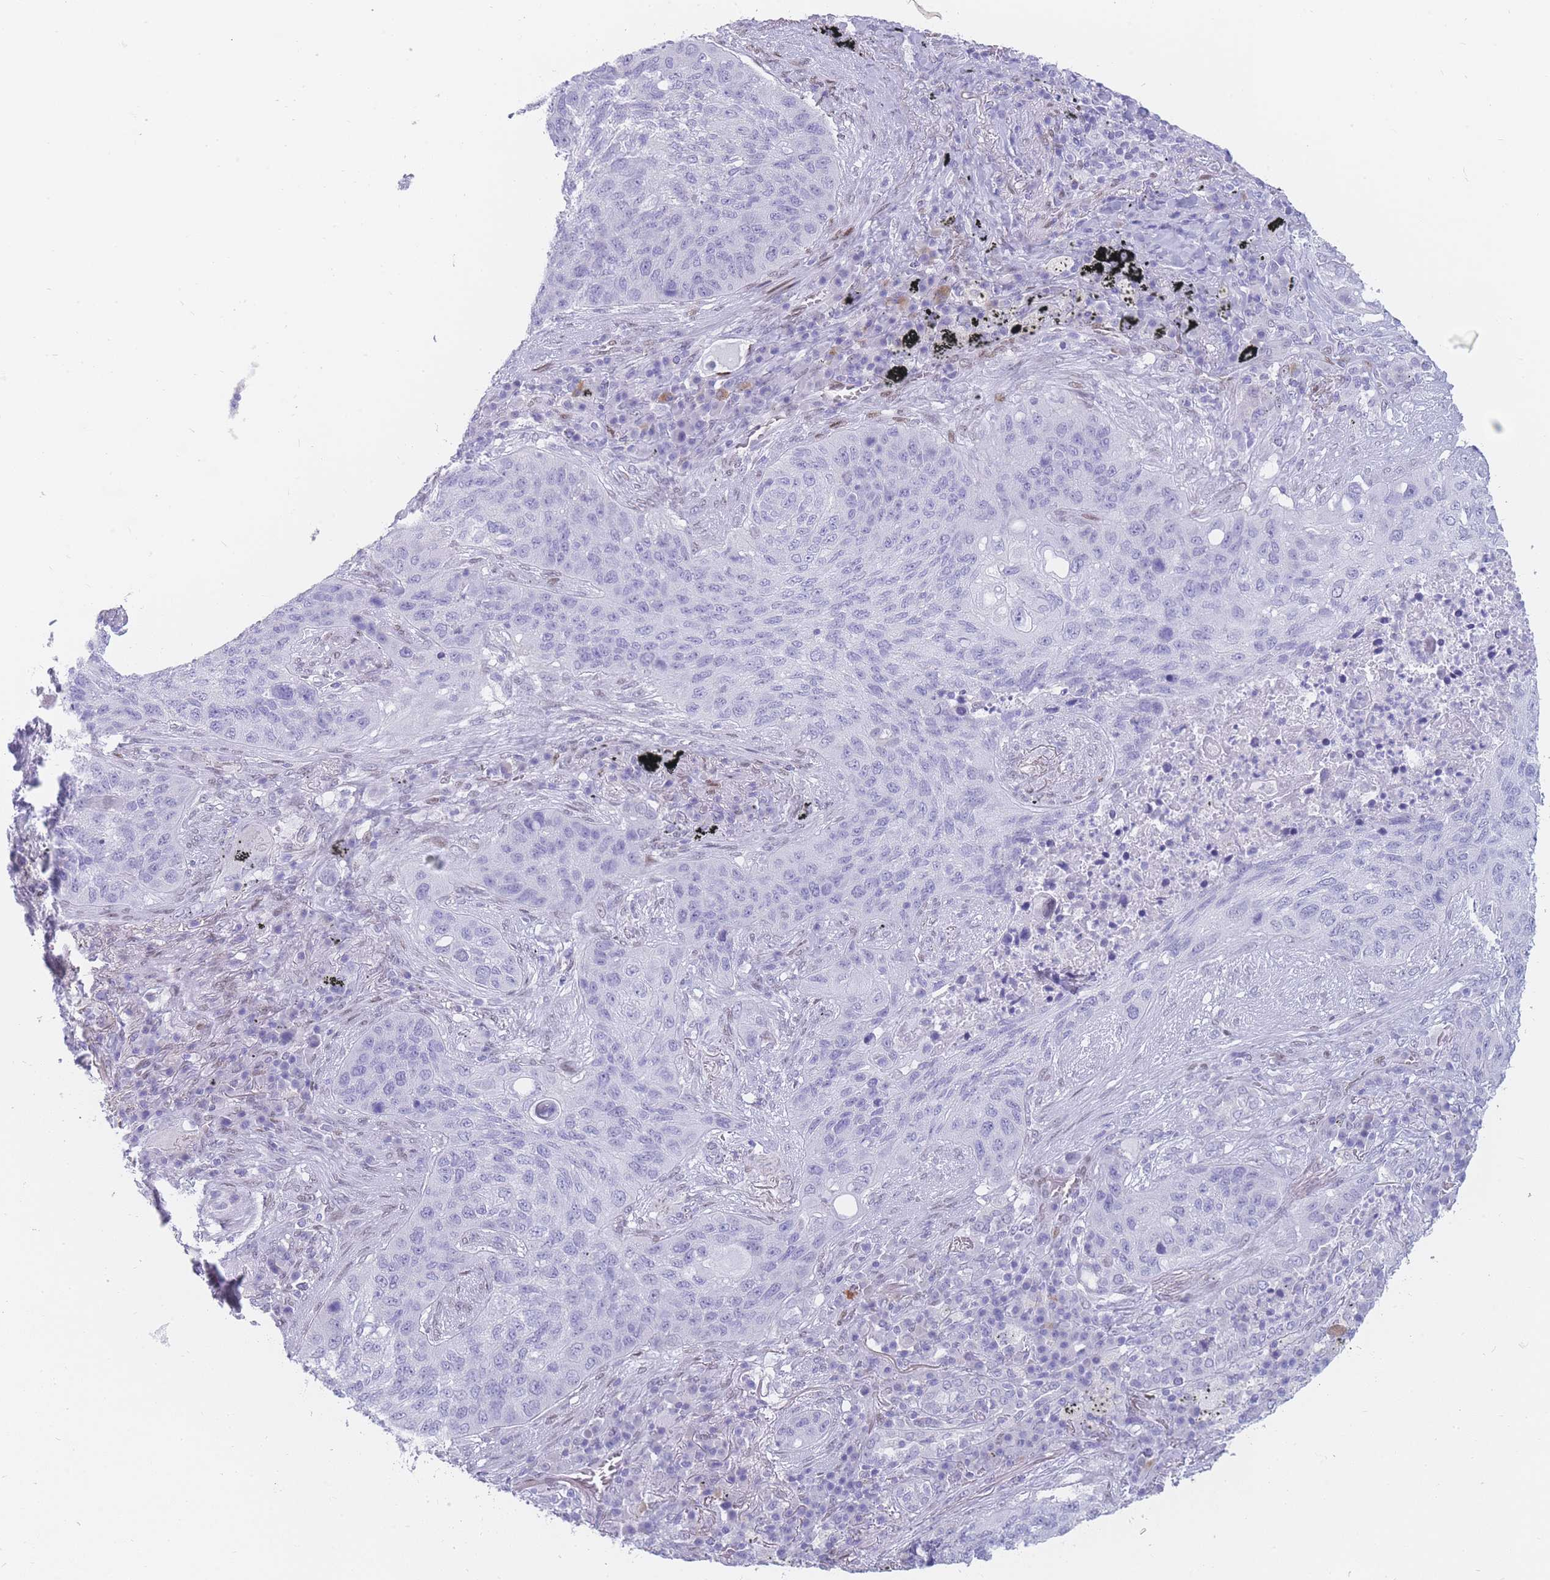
{"staining": {"intensity": "negative", "quantity": "none", "location": "none"}, "tissue": "lung cancer", "cell_type": "Tumor cells", "image_type": "cancer", "snomed": [{"axis": "morphology", "description": "Squamous cell carcinoma, NOS"}, {"axis": "topography", "description": "Lung"}], "caption": "A high-resolution photomicrograph shows immunohistochemistry (IHC) staining of lung cancer (squamous cell carcinoma), which reveals no significant expression in tumor cells. (Brightfield microscopy of DAB (3,3'-diaminobenzidine) immunohistochemistry (IHC) at high magnification).", "gene": "PSMB5", "patient": {"sex": "female", "age": 63}}